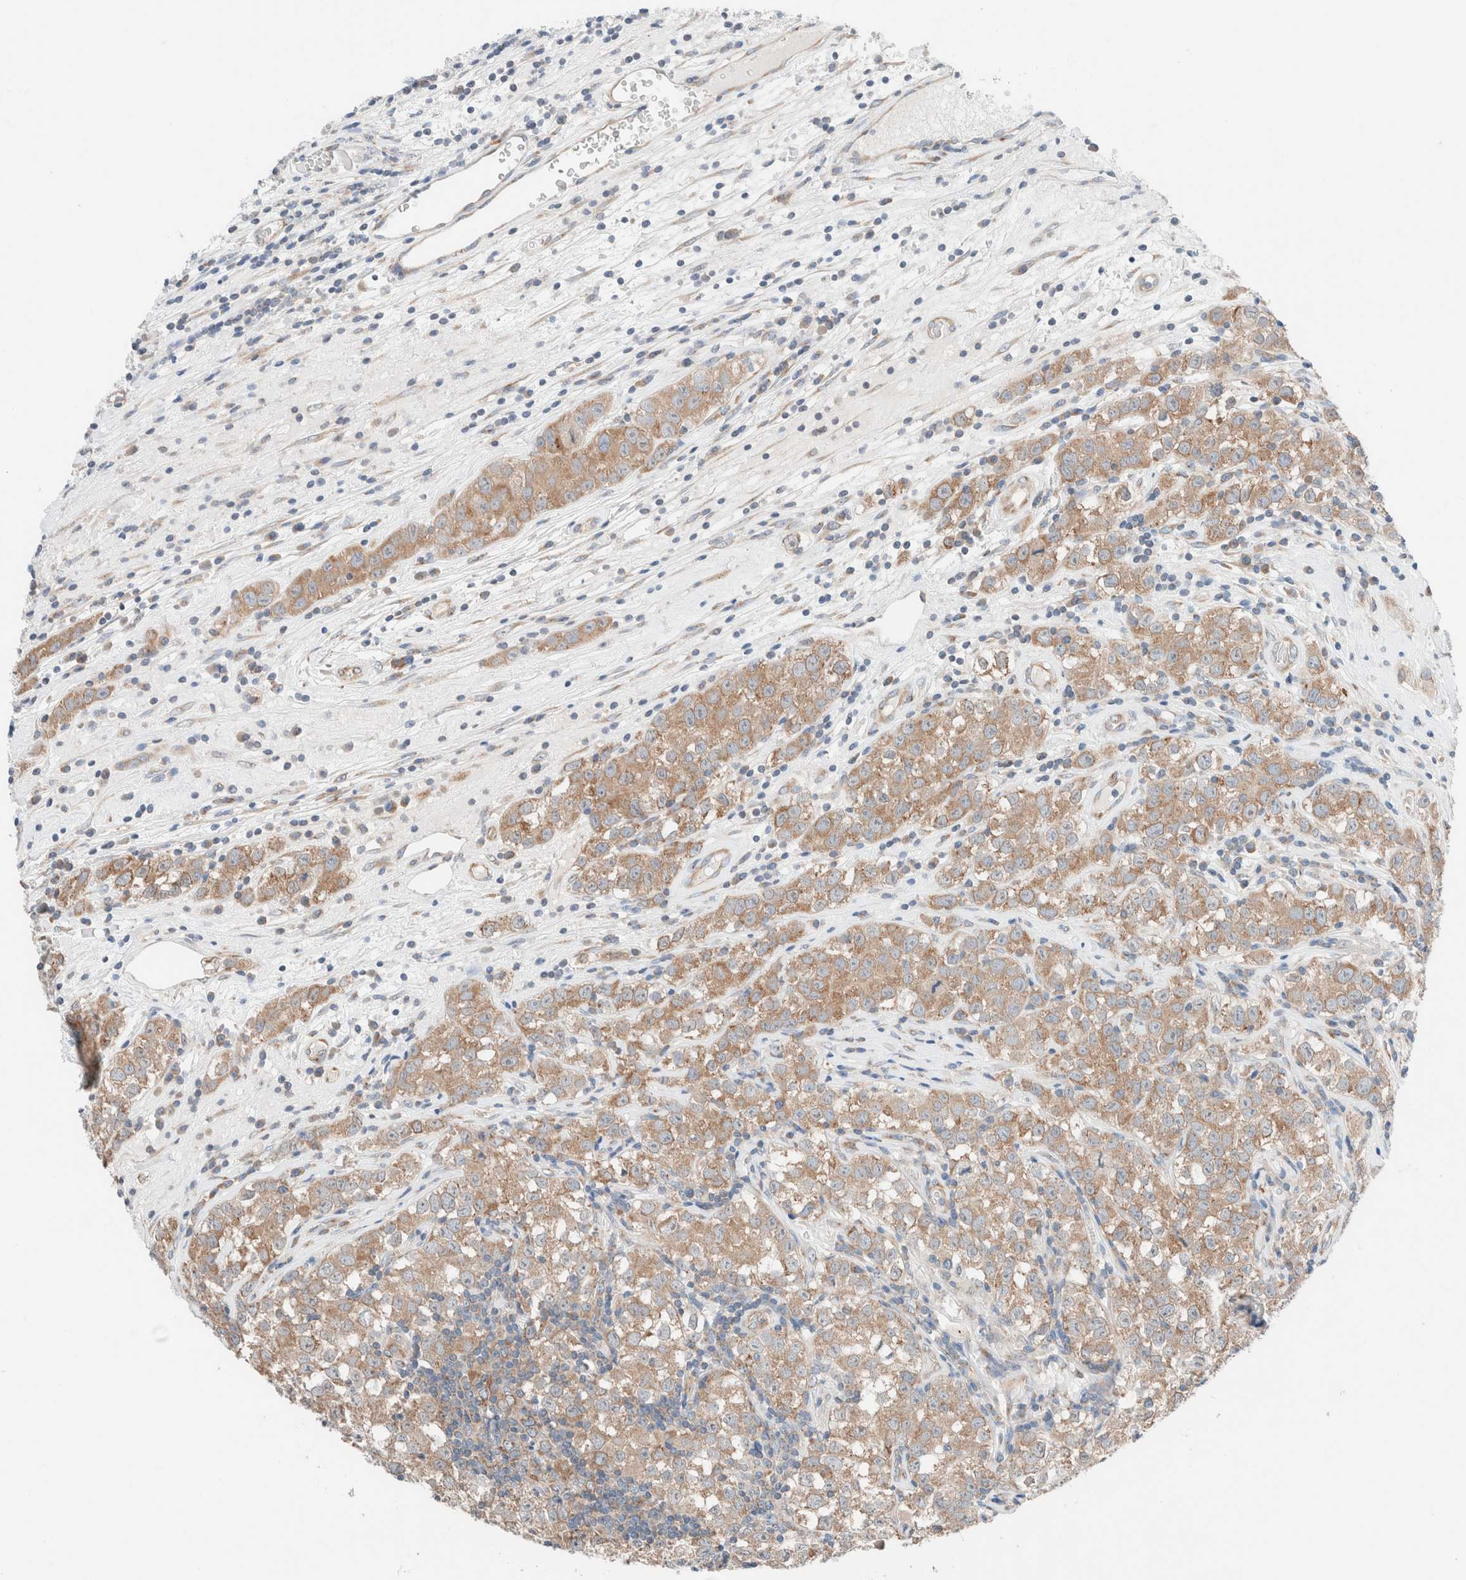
{"staining": {"intensity": "moderate", "quantity": ">75%", "location": "cytoplasmic/membranous"}, "tissue": "testis cancer", "cell_type": "Tumor cells", "image_type": "cancer", "snomed": [{"axis": "morphology", "description": "Seminoma, NOS"}, {"axis": "morphology", "description": "Carcinoma, Embryonal, NOS"}, {"axis": "topography", "description": "Testis"}], "caption": "IHC (DAB (3,3'-diaminobenzidine)) staining of embryonal carcinoma (testis) displays moderate cytoplasmic/membranous protein staining in approximately >75% of tumor cells. (Brightfield microscopy of DAB IHC at high magnification).", "gene": "CASC3", "patient": {"sex": "male", "age": 43}}